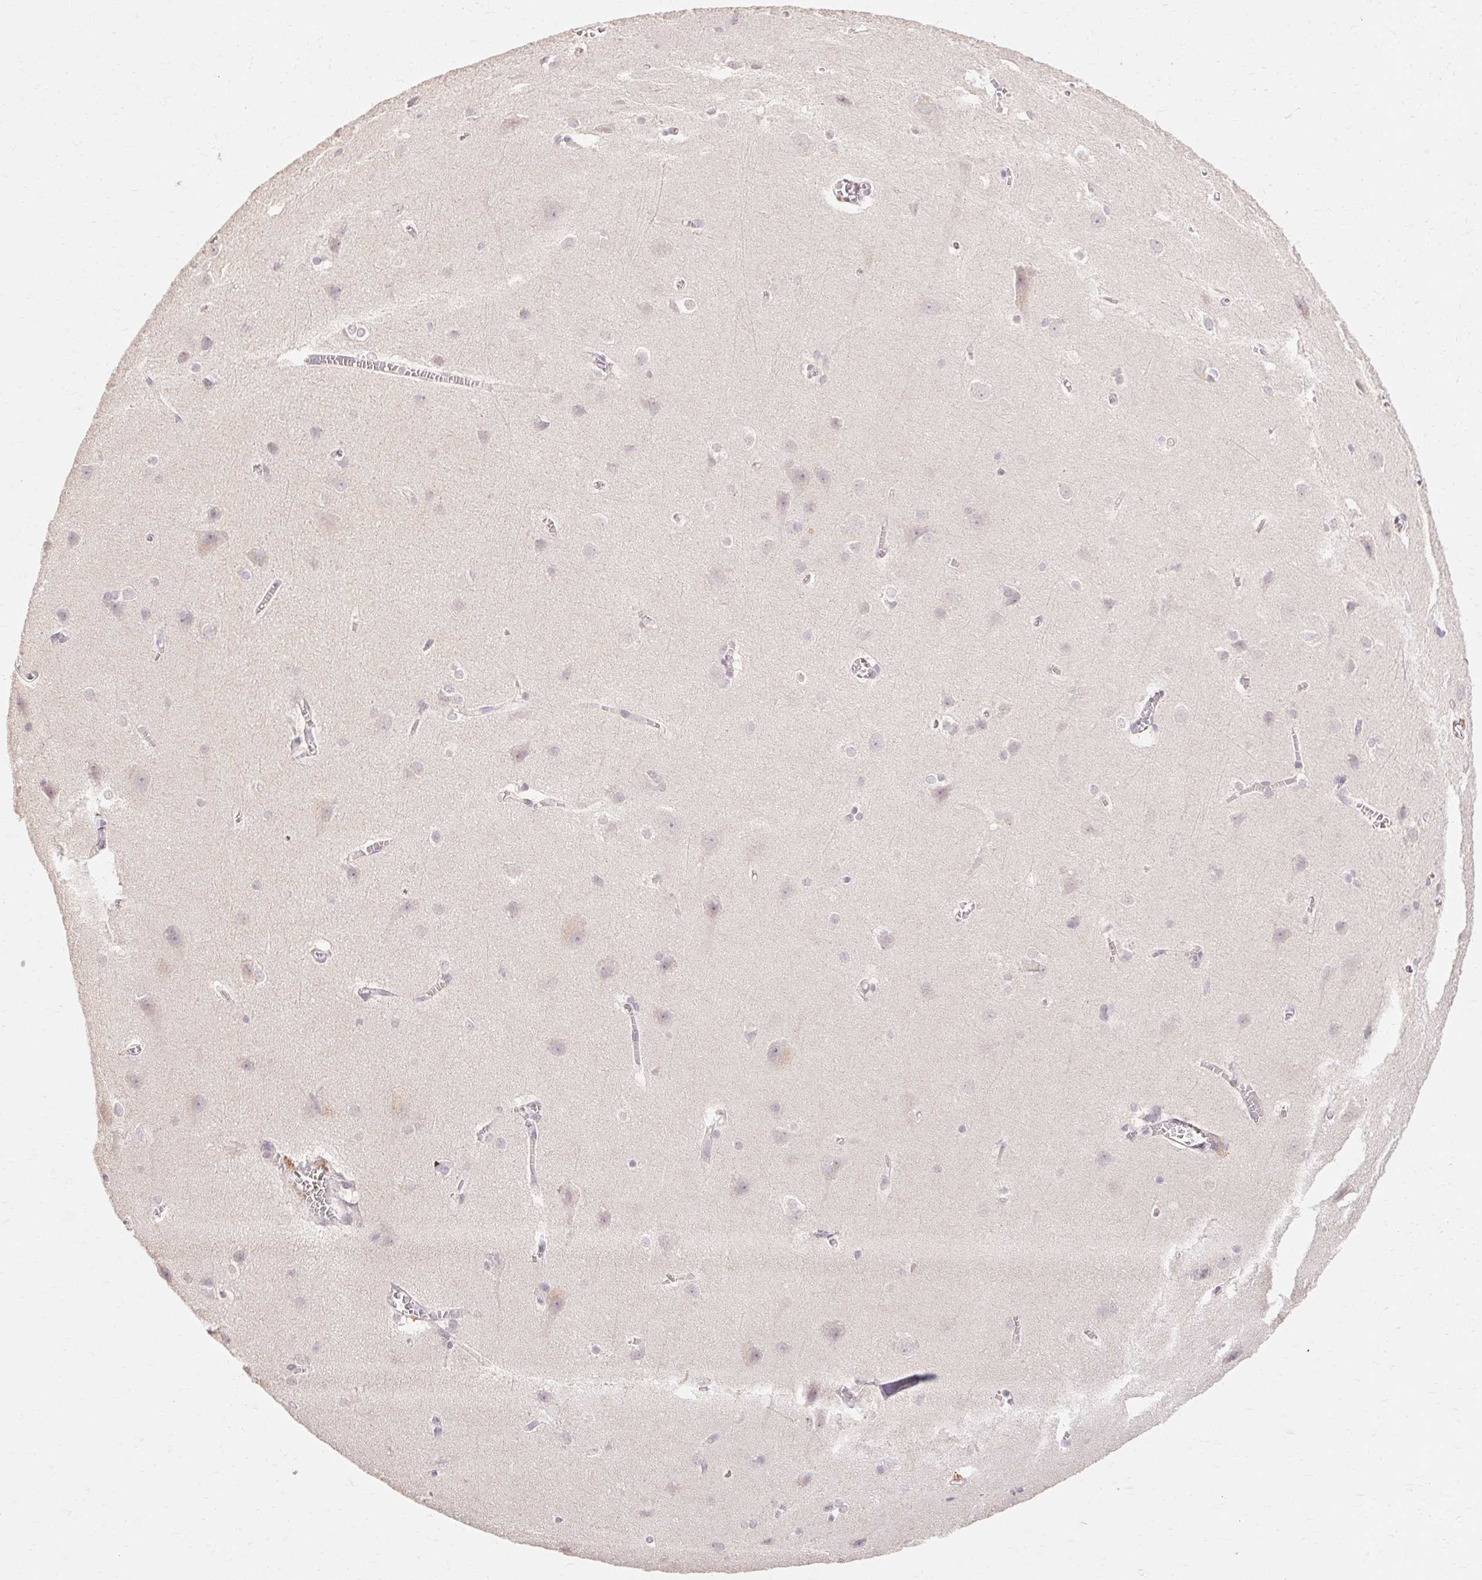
{"staining": {"intensity": "negative", "quantity": "none", "location": "none"}, "tissue": "cerebral cortex", "cell_type": "Endothelial cells", "image_type": "normal", "snomed": [{"axis": "morphology", "description": "Normal tissue, NOS"}, {"axis": "topography", "description": "Cerebral cortex"}], "caption": "Endothelial cells are negative for protein expression in benign human cerebral cortex.", "gene": "SKP2", "patient": {"sex": "male", "age": 37}}